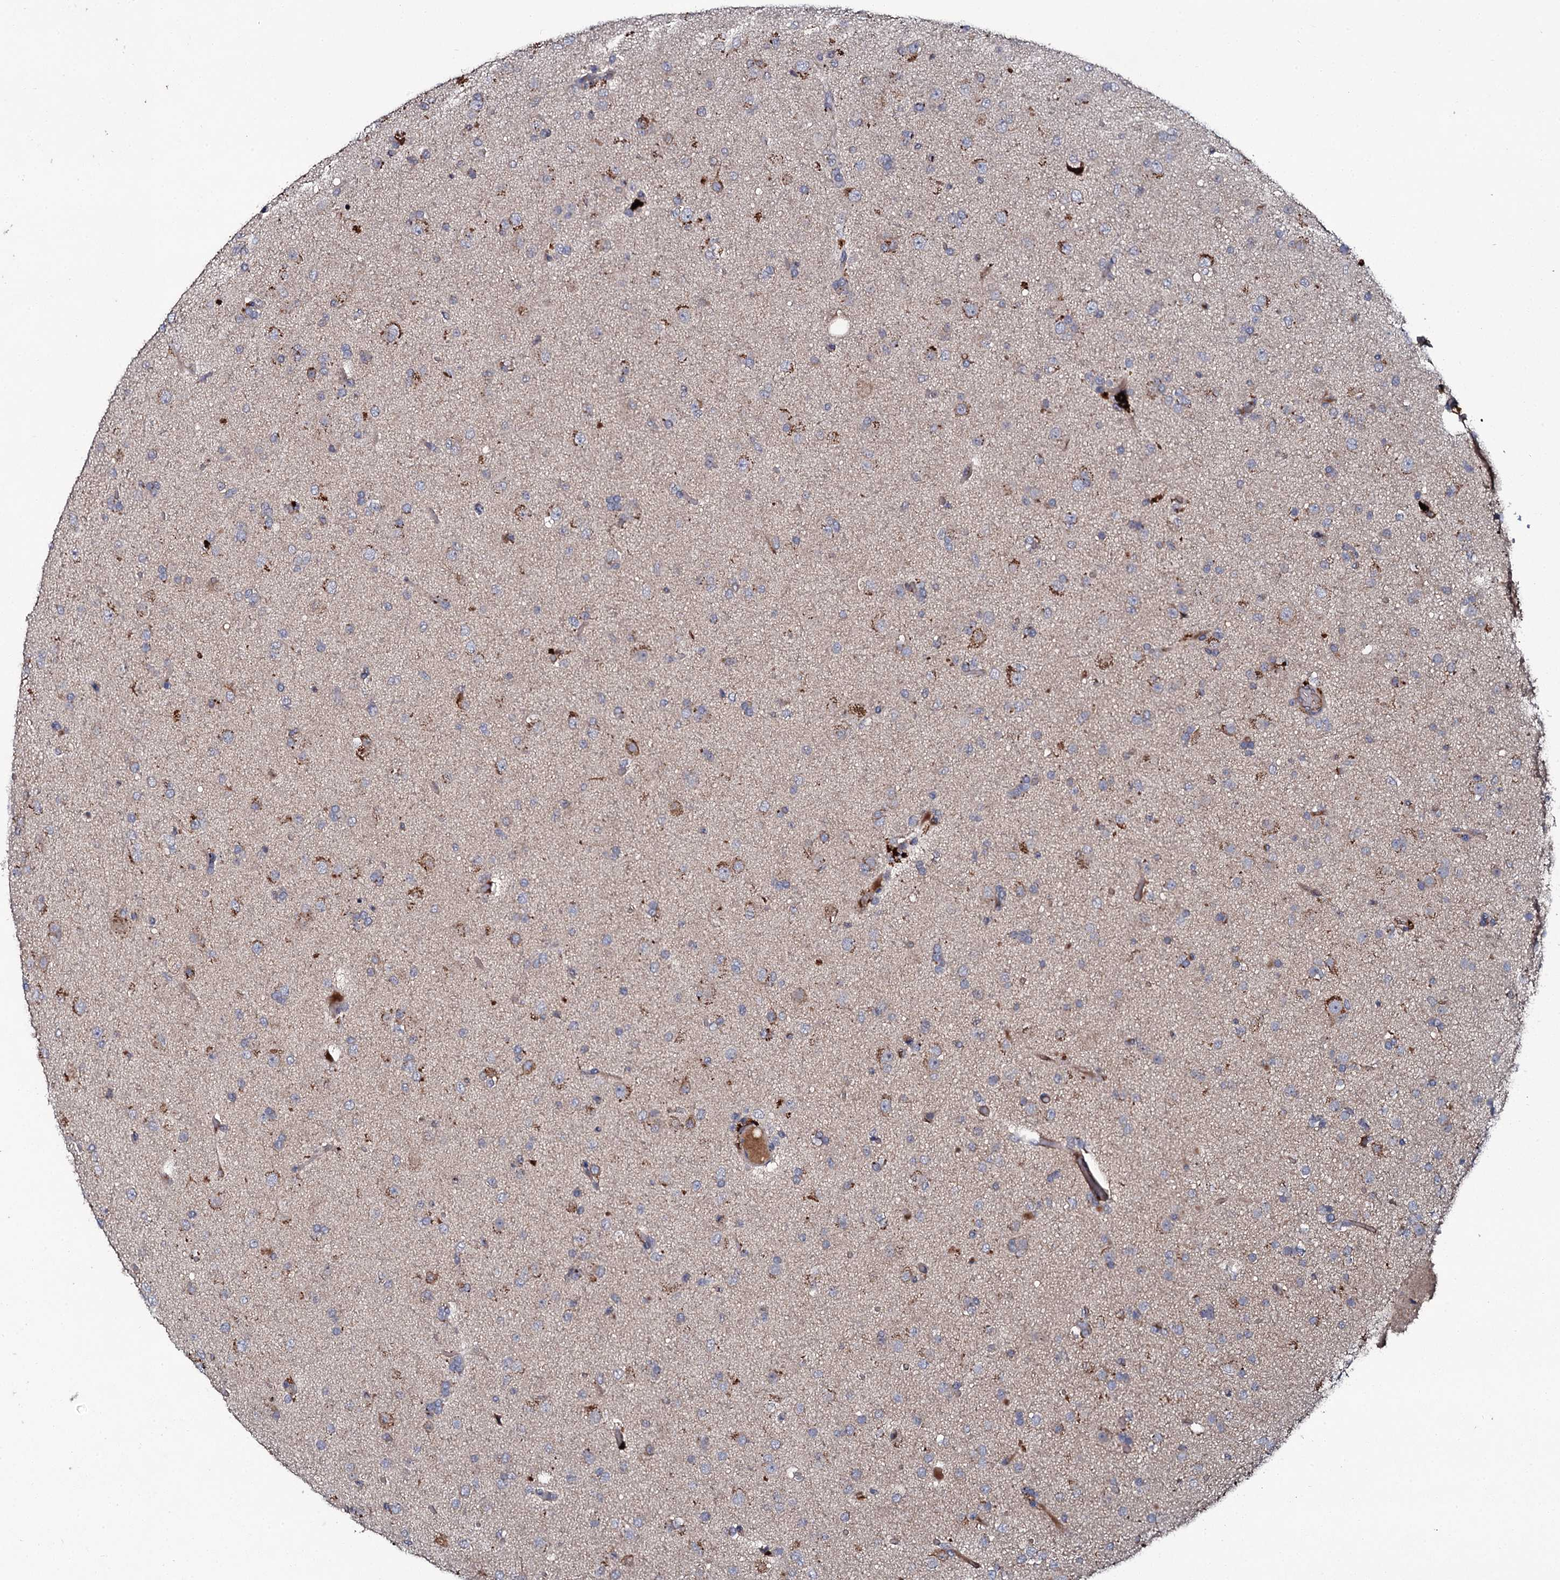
{"staining": {"intensity": "negative", "quantity": "none", "location": "none"}, "tissue": "glioma", "cell_type": "Tumor cells", "image_type": "cancer", "snomed": [{"axis": "morphology", "description": "Glioma, malignant, Low grade"}, {"axis": "topography", "description": "Brain"}], "caption": "There is no significant positivity in tumor cells of low-grade glioma (malignant).", "gene": "LRRC28", "patient": {"sex": "male", "age": 65}}